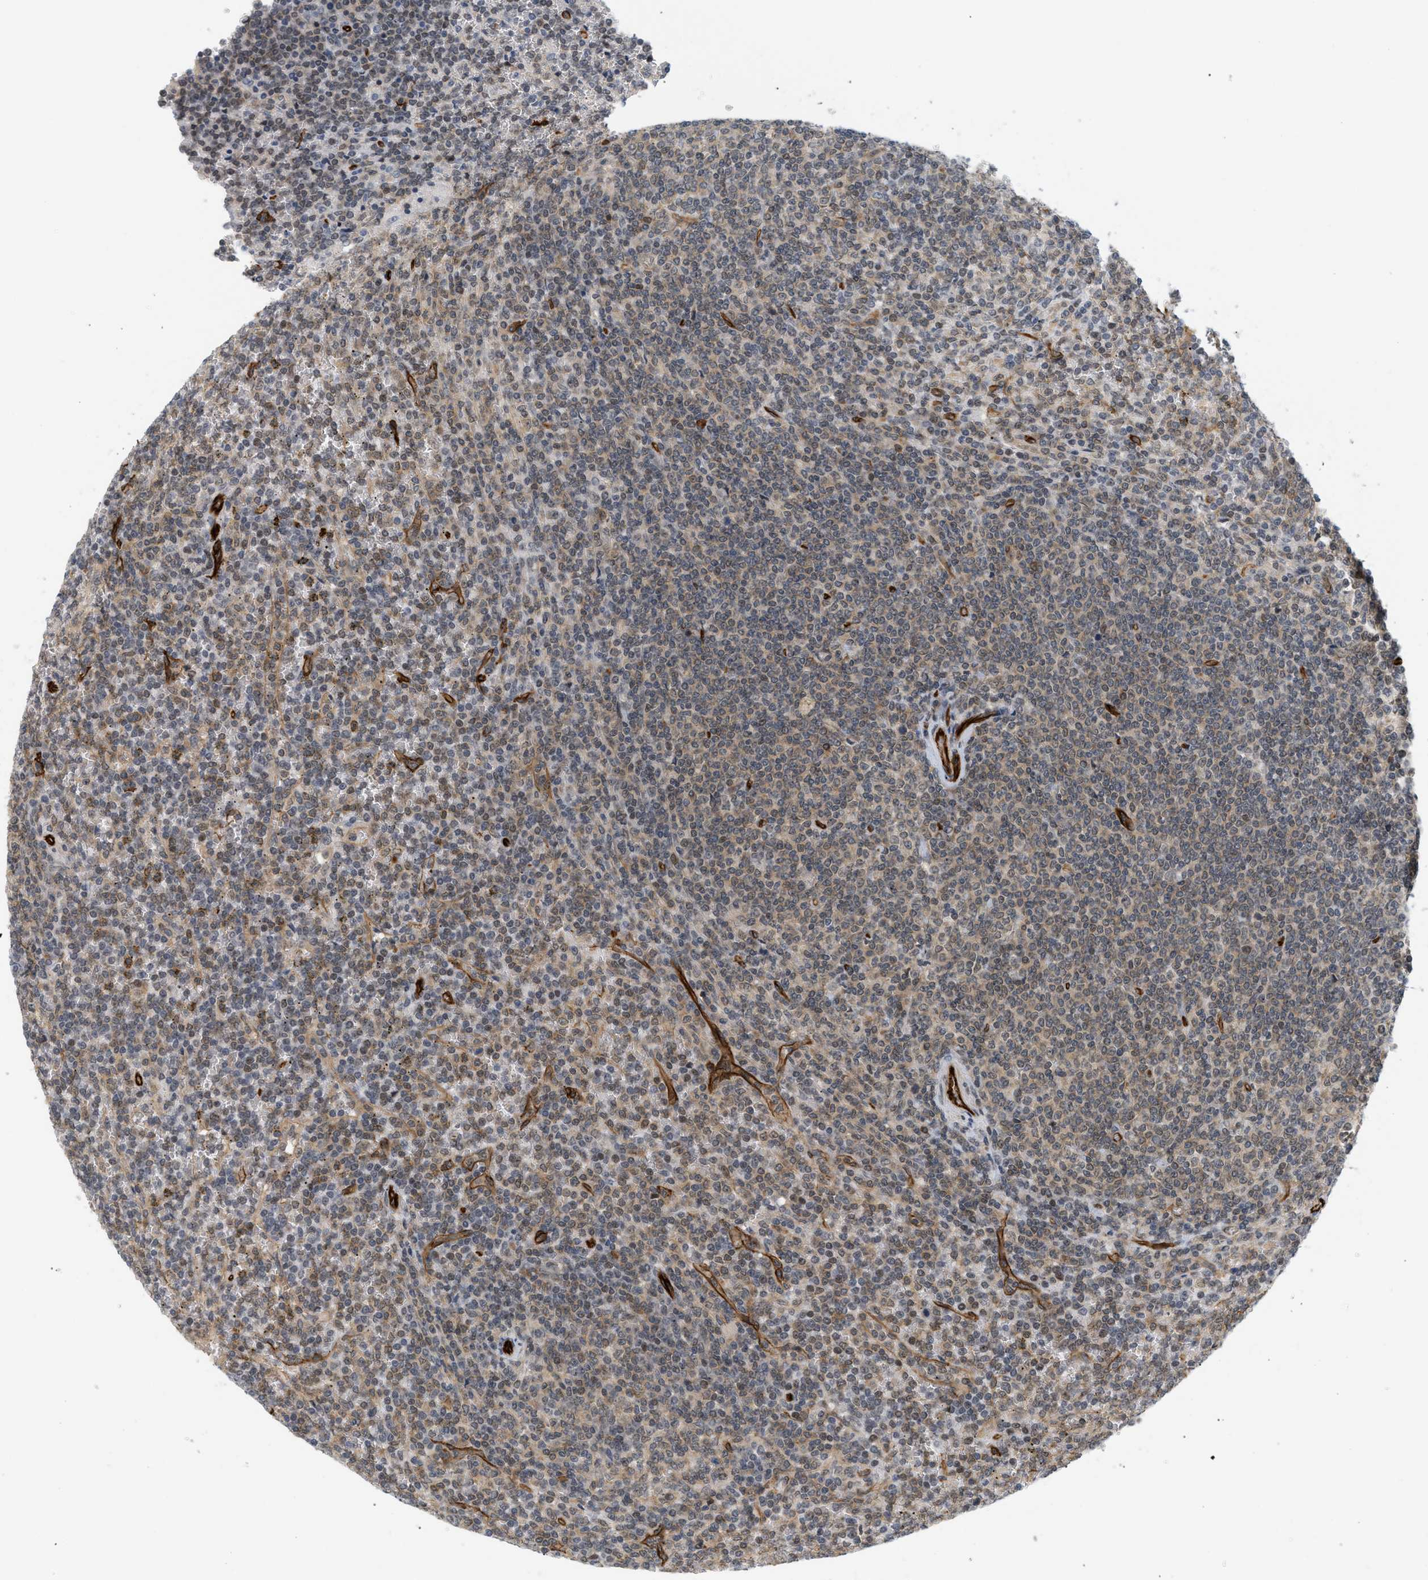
{"staining": {"intensity": "moderate", "quantity": "25%-75%", "location": "cytoplasmic/membranous"}, "tissue": "lymphoma", "cell_type": "Tumor cells", "image_type": "cancer", "snomed": [{"axis": "morphology", "description": "Malignant lymphoma, non-Hodgkin's type, Low grade"}, {"axis": "topography", "description": "Spleen"}], "caption": "Malignant lymphoma, non-Hodgkin's type (low-grade) was stained to show a protein in brown. There is medium levels of moderate cytoplasmic/membranous positivity in approximately 25%-75% of tumor cells.", "gene": "PALMD", "patient": {"sex": "female", "age": 19}}